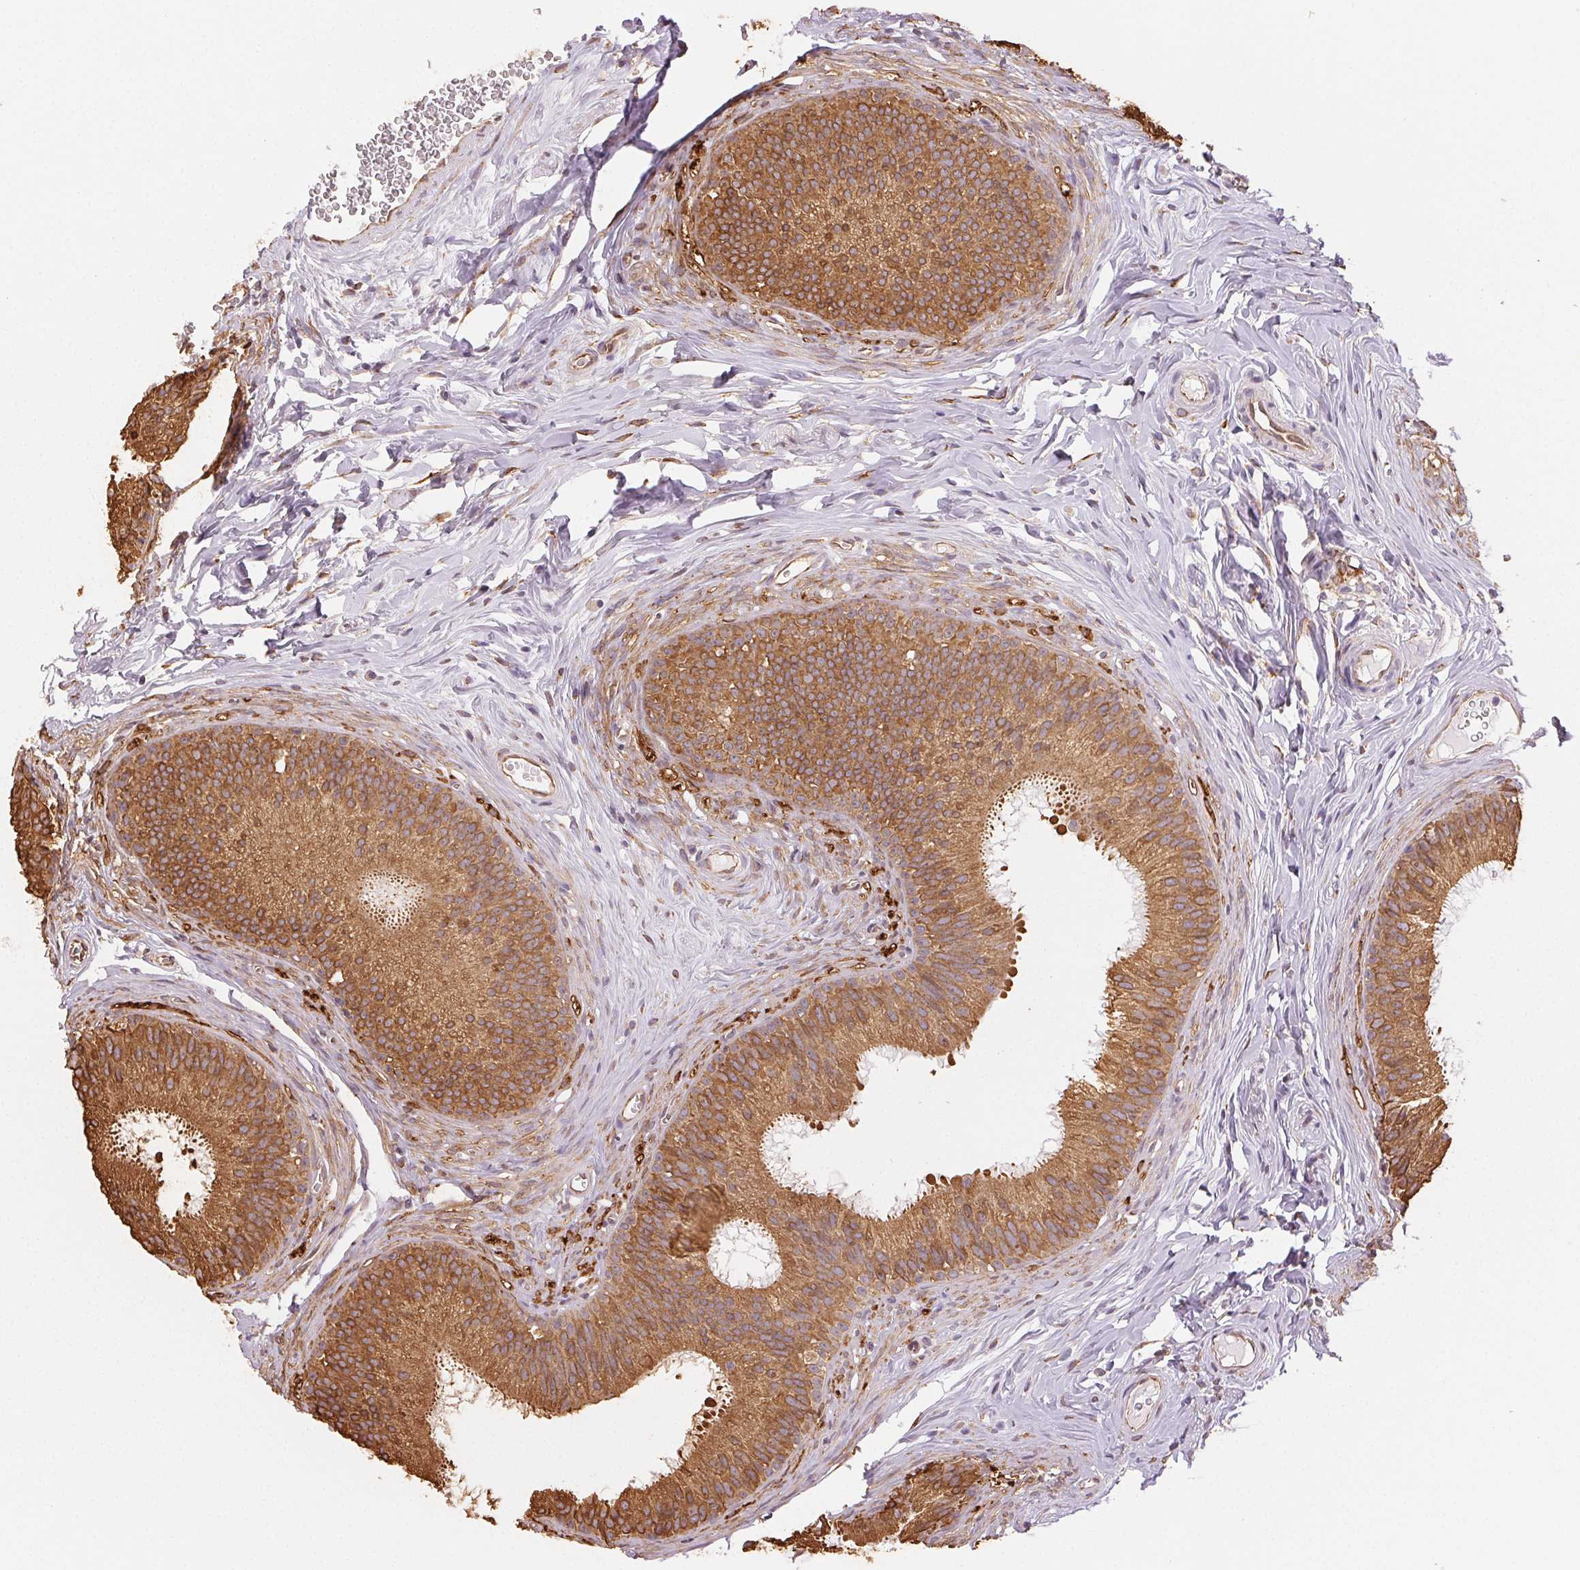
{"staining": {"intensity": "moderate", "quantity": ">75%", "location": "cytoplasmic/membranous"}, "tissue": "epididymis", "cell_type": "Glandular cells", "image_type": "normal", "snomed": [{"axis": "morphology", "description": "Normal tissue, NOS"}, {"axis": "topography", "description": "Epididymis"}], "caption": "This image reveals IHC staining of normal human epididymis, with medium moderate cytoplasmic/membranous staining in about >75% of glandular cells.", "gene": "RCN3", "patient": {"sex": "male", "age": 24}}